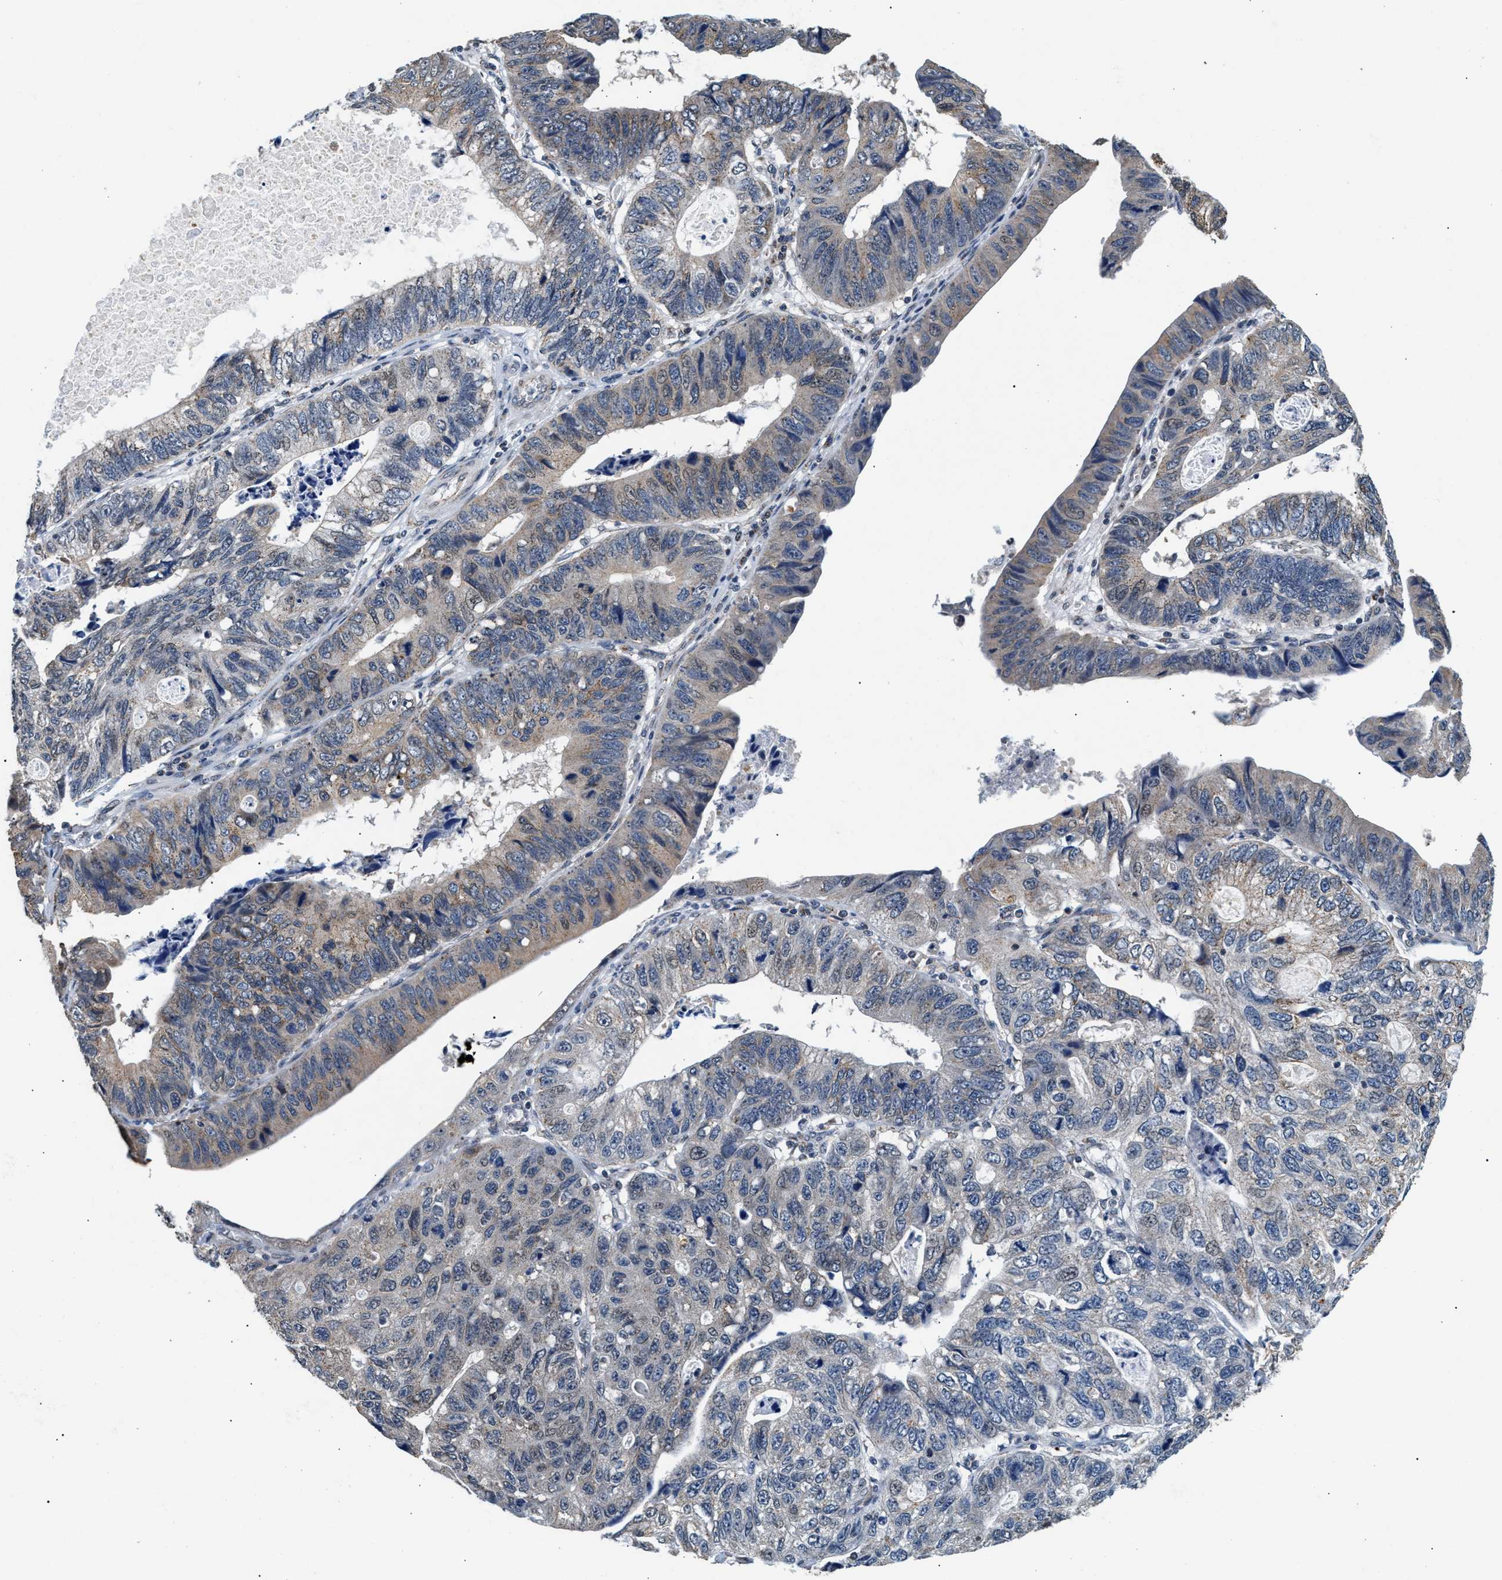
{"staining": {"intensity": "weak", "quantity": "25%-75%", "location": "cytoplasmic/membranous"}, "tissue": "stomach cancer", "cell_type": "Tumor cells", "image_type": "cancer", "snomed": [{"axis": "morphology", "description": "Adenocarcinoma, NOS"}, {"axis": "topography", "description": "Stomach"}], "caption": "This micrograph exhibits stomach cancer (adenocarcinoma) stained with immunohistochemistry (IHC) to label a protein in brown. The cytoplasmic/membranous of tumor cells show weak positivity for the protein. Nuclei are counter-stained blue.", "gene": "KCNMB2", "patient": {"sex": "male", "age": 59}}